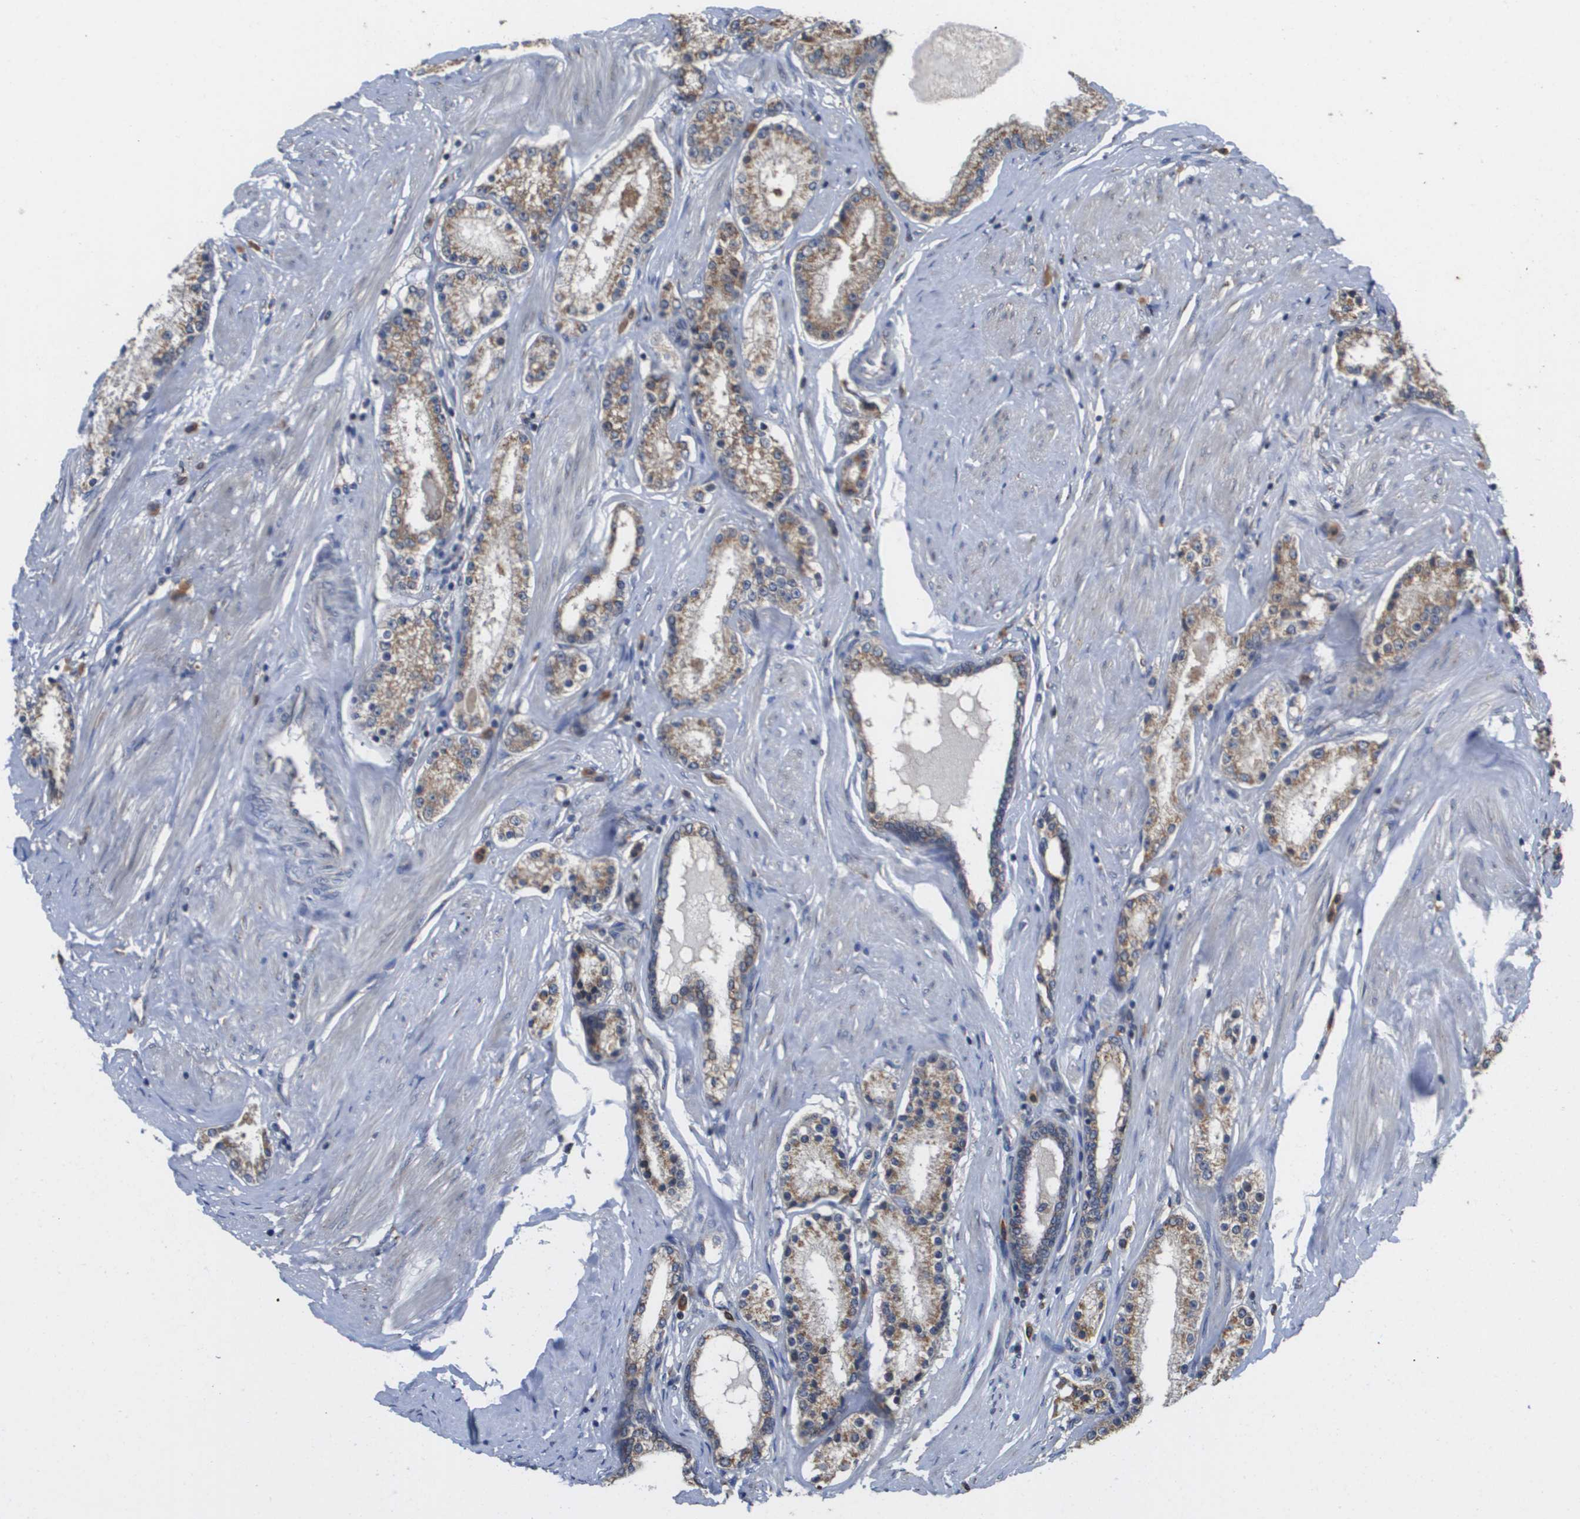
{"staining": {"intensity": "moderate", "quantity": ">75%", "location": "cytoplasmic/membranous"}, "tissue": "prostate cancer", "cell_type": "Tumor cells", "image_type": "cancer", "snomed": [{"axis": "morphology", "description": "Adenocarcinoma, Low grade"}, {"axis": "topography", "description": "Prostate"}], "caption": "An immunohistochemistry photomicrograph of neoplastic tissue is shown. Protein staining in brown labels moderate cytoplasmic/membranous positivity in prostate cancer within tumor cells.", "gene": "PCK1", "patient": {"sex": "male", "age": 63}}